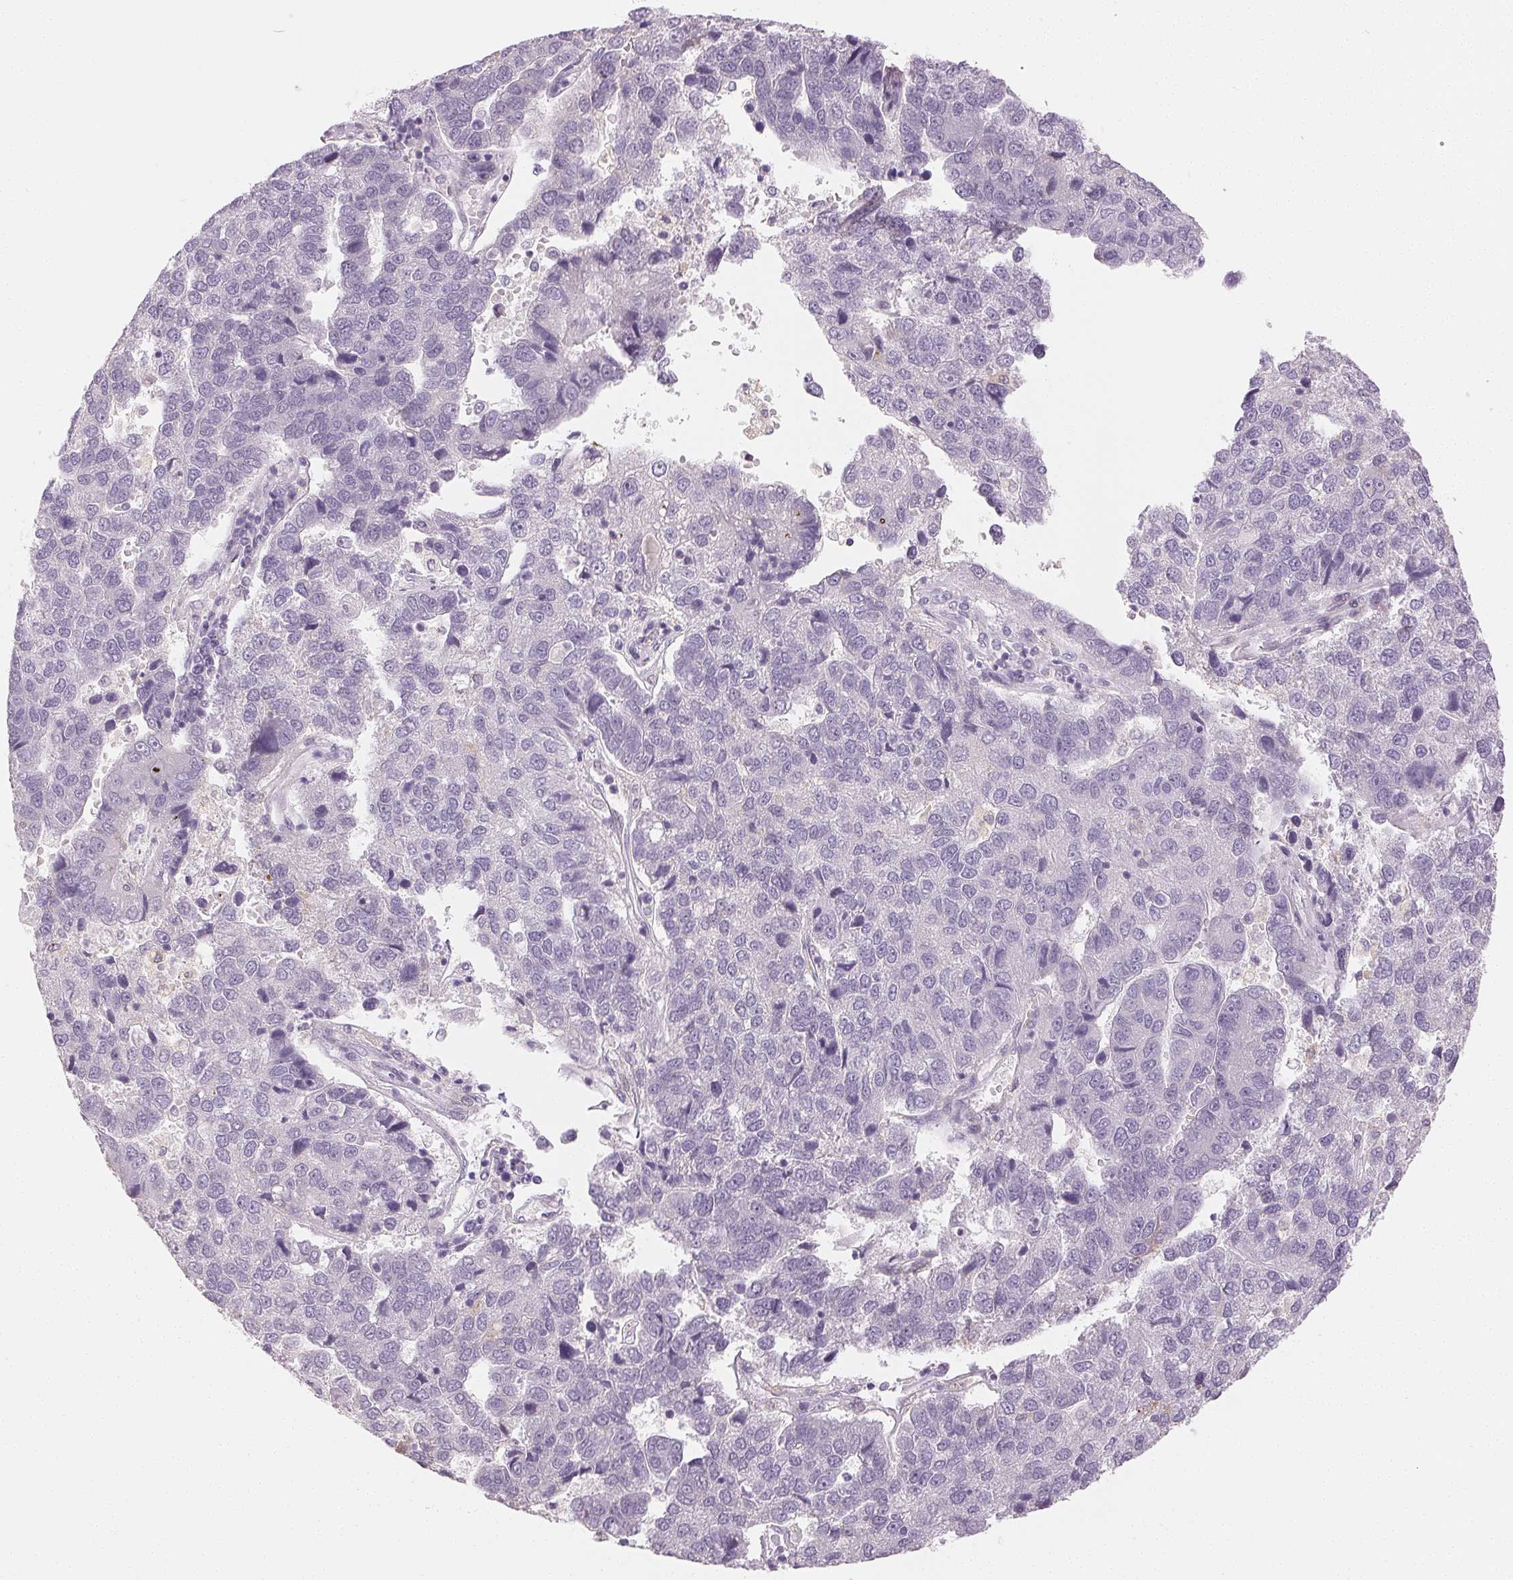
{"staining": {"intensity": "negative", "quantity": "none", "location": "none"}, "tissue": "pancreatic cancer", "cell_type": "Tumor cells", "image_type": "cancer", "snomed": [{"axis": "morphology", "description": "Adenocarcinoma, NOS"}, {"axis": "topography", "description": "Pancreas"}], "caption": "This is an immunohistochemistry (IHC) histopathology image of adenocarcinoma (pancreatic). There is no expression in tumor cells.", "gene": "MAP1LC3A", "patient": {"sex": "female", "age": 61}}